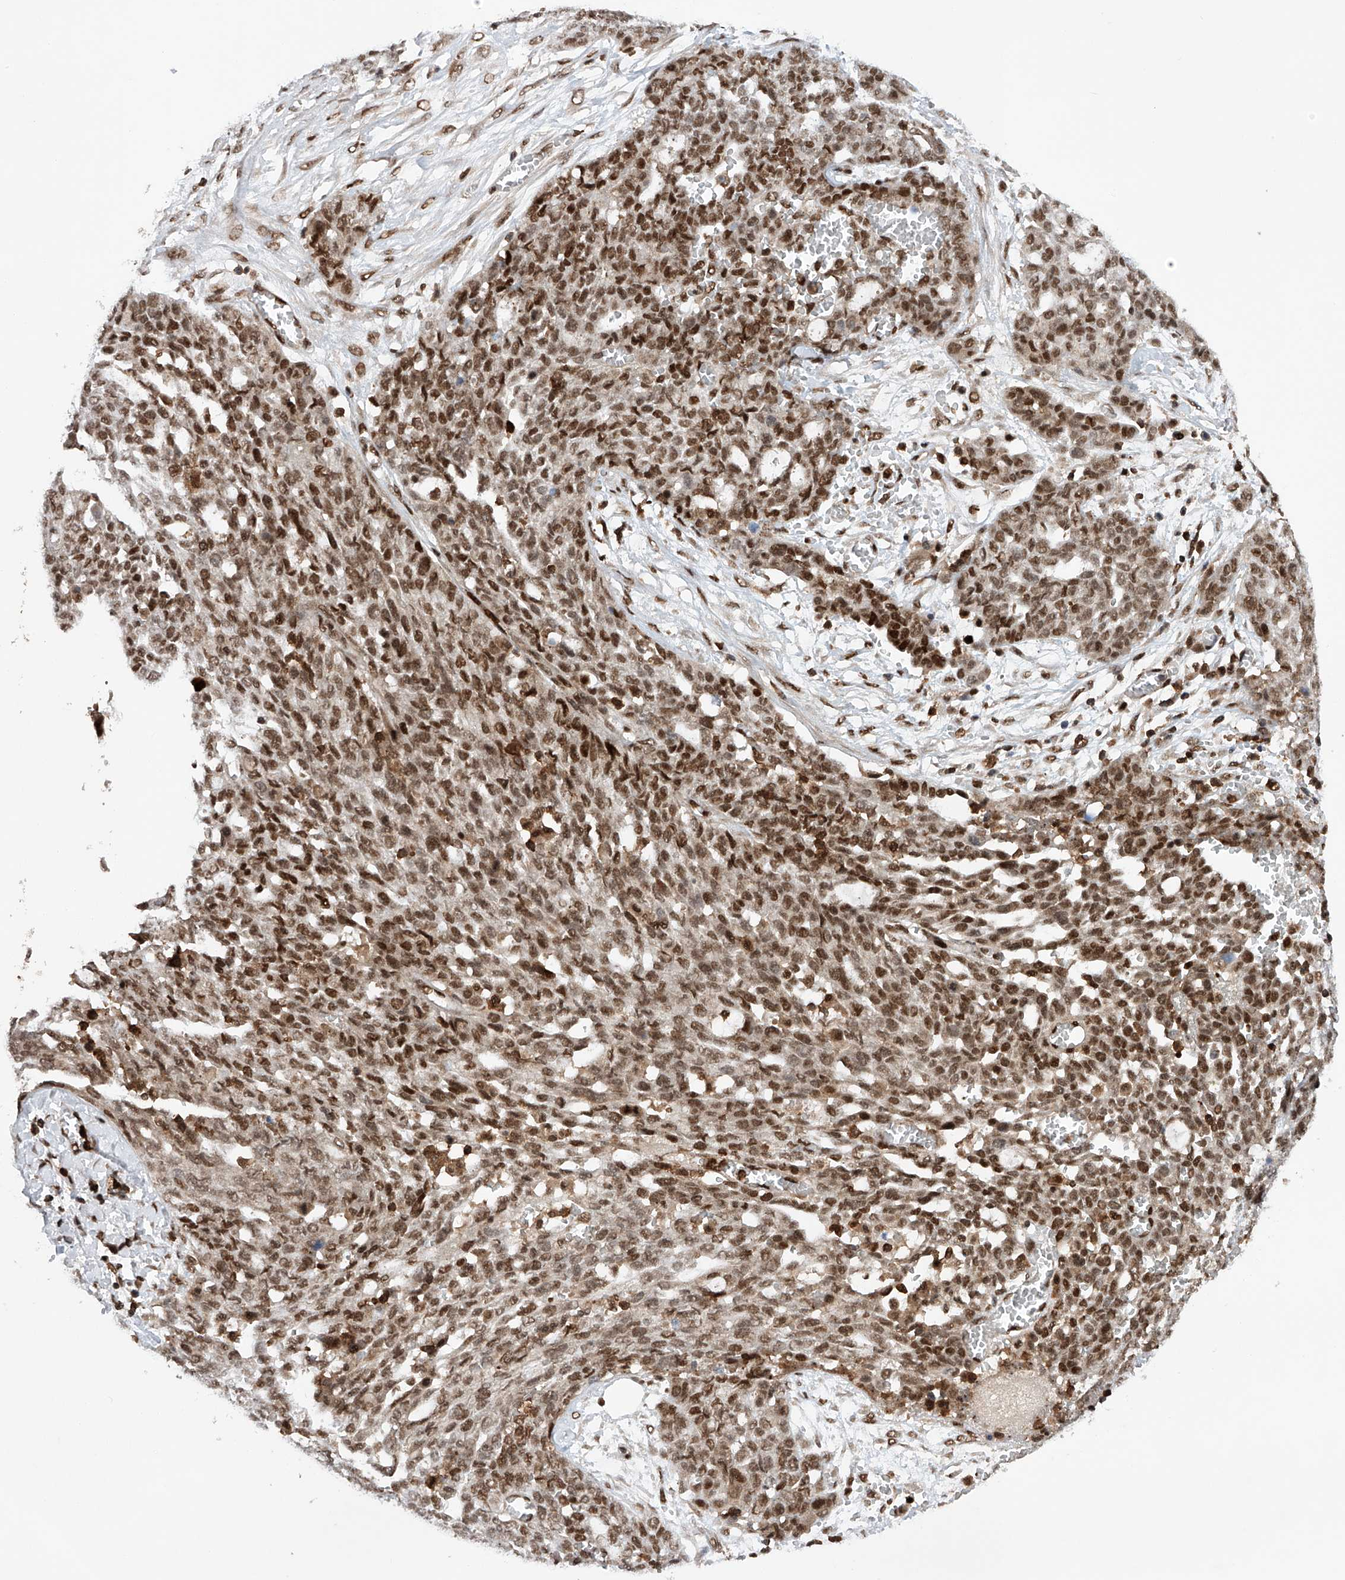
{"staining": {"intensity": "moderate", "quantity": ">75%", "location": "nuclear"}, "tissue": "ovarian cancer", "cell_type": "Tumor cells", "image_type": "cancer", "snomed": [{"axis": "morphology", "description": "Cystadenocarcinoma, serous, NOS"}, {"axis": "topography", "description": "Soft tissue"}, {"axis": "topography", "description": "Ovary"}], "caption": "IHC of ovarian cancer (serous cystadenocarcinoma) displays medium levels of moderate nuclear expression in about >75% of tumor cells.", "gene": "ZNF280D", "patient": {"sex": "female", "age": 57}}